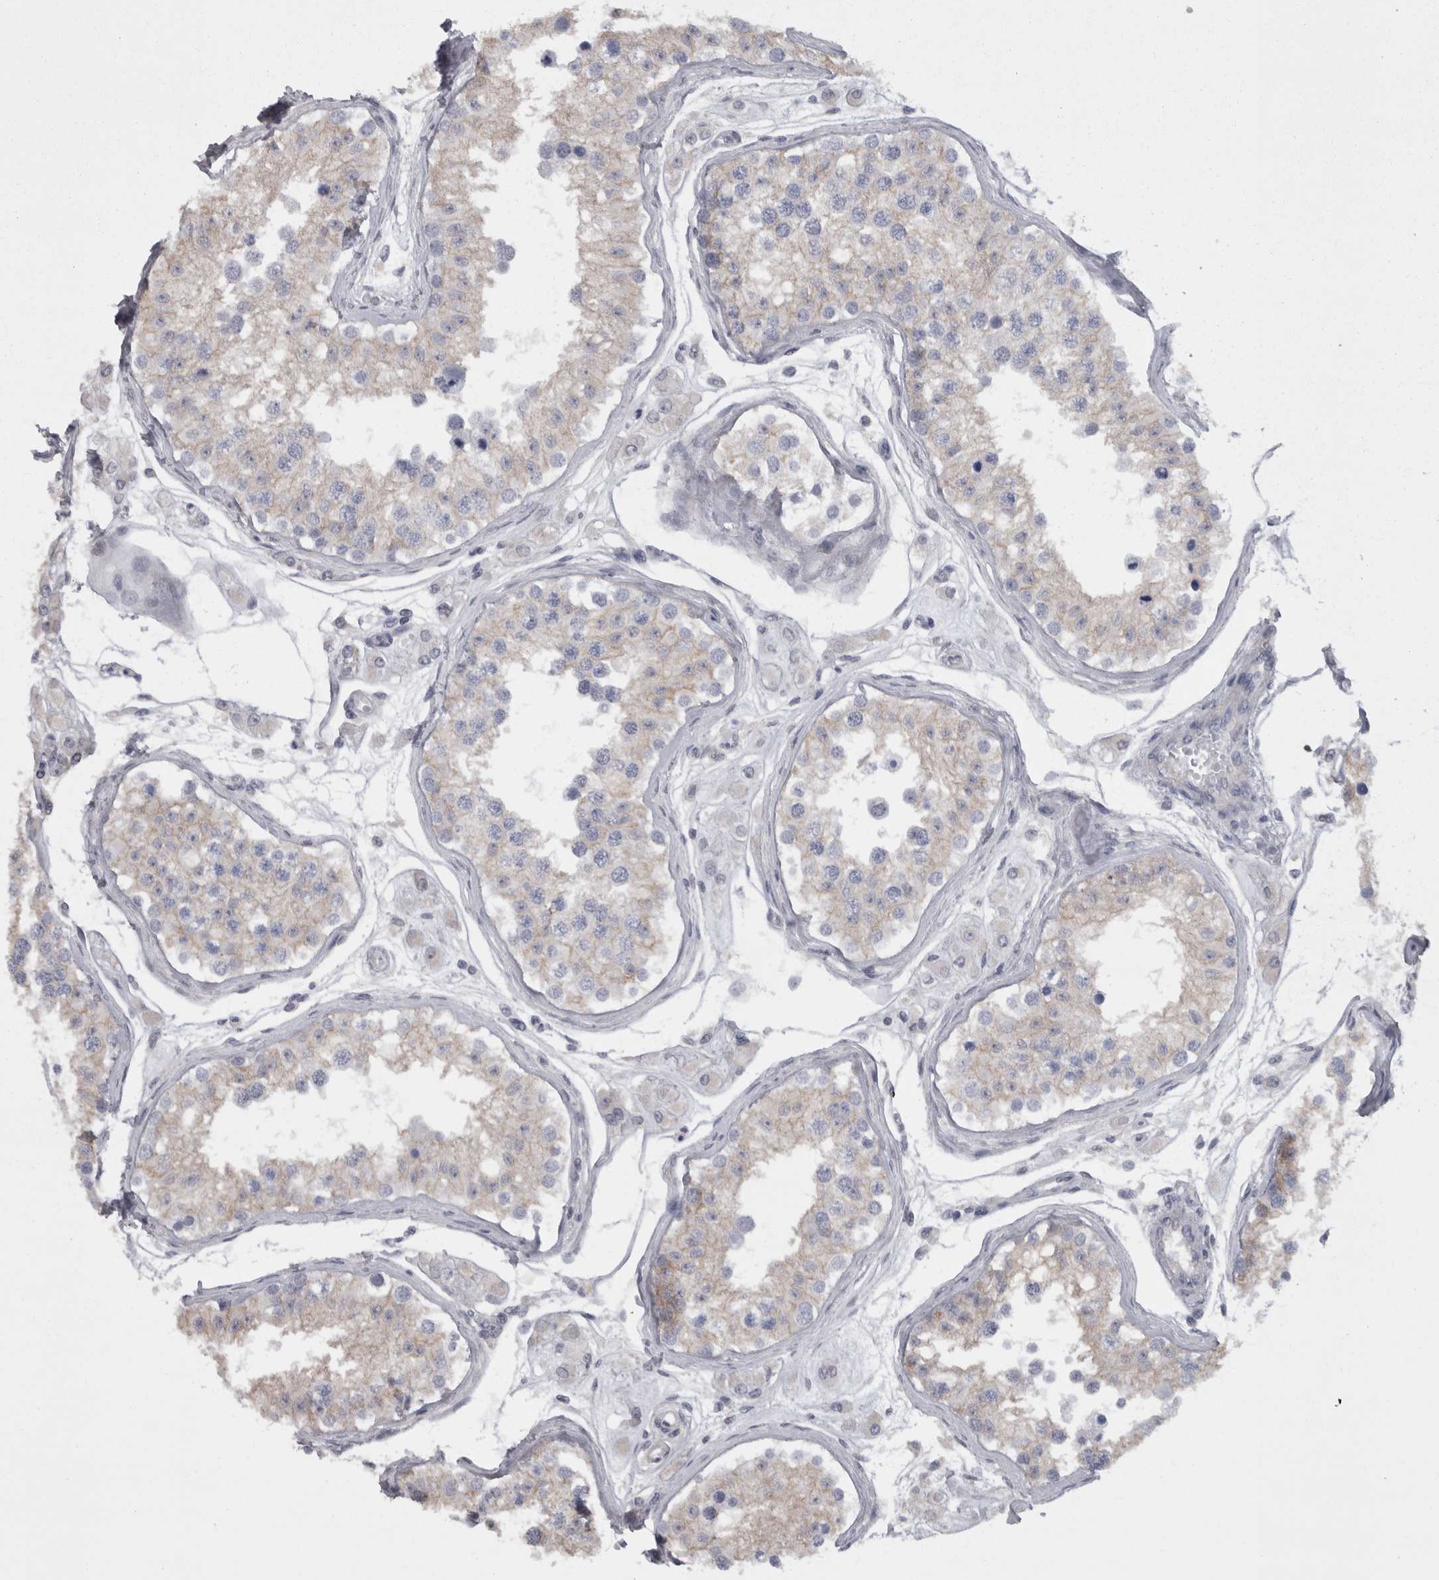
{"staining": {"intensity": "weak", "quantity": "25%-75%", "location": "cytoplasmic/membranous"}, "tissue": "testis", "cell_type": "Cells in seminiferous ducts", "image_type": "normal", "snomed": [{"axis": "morphology", "description": "Normal tissue, NOS"}, {"axis": "morphology", "description": "Adenocarcinoma, metastatic, NOS"}, {"axis": "topography", "description": "Testis"}], "caption": "This is an image of immunohistochemistry (IHC) staining of unremarkable testis, which shows weak expression in the cytoplasmic/membranous of cells in seminiferous ducts.", "gene": "CAMK2D", "patient": {"sex": "male", "age": 26}}